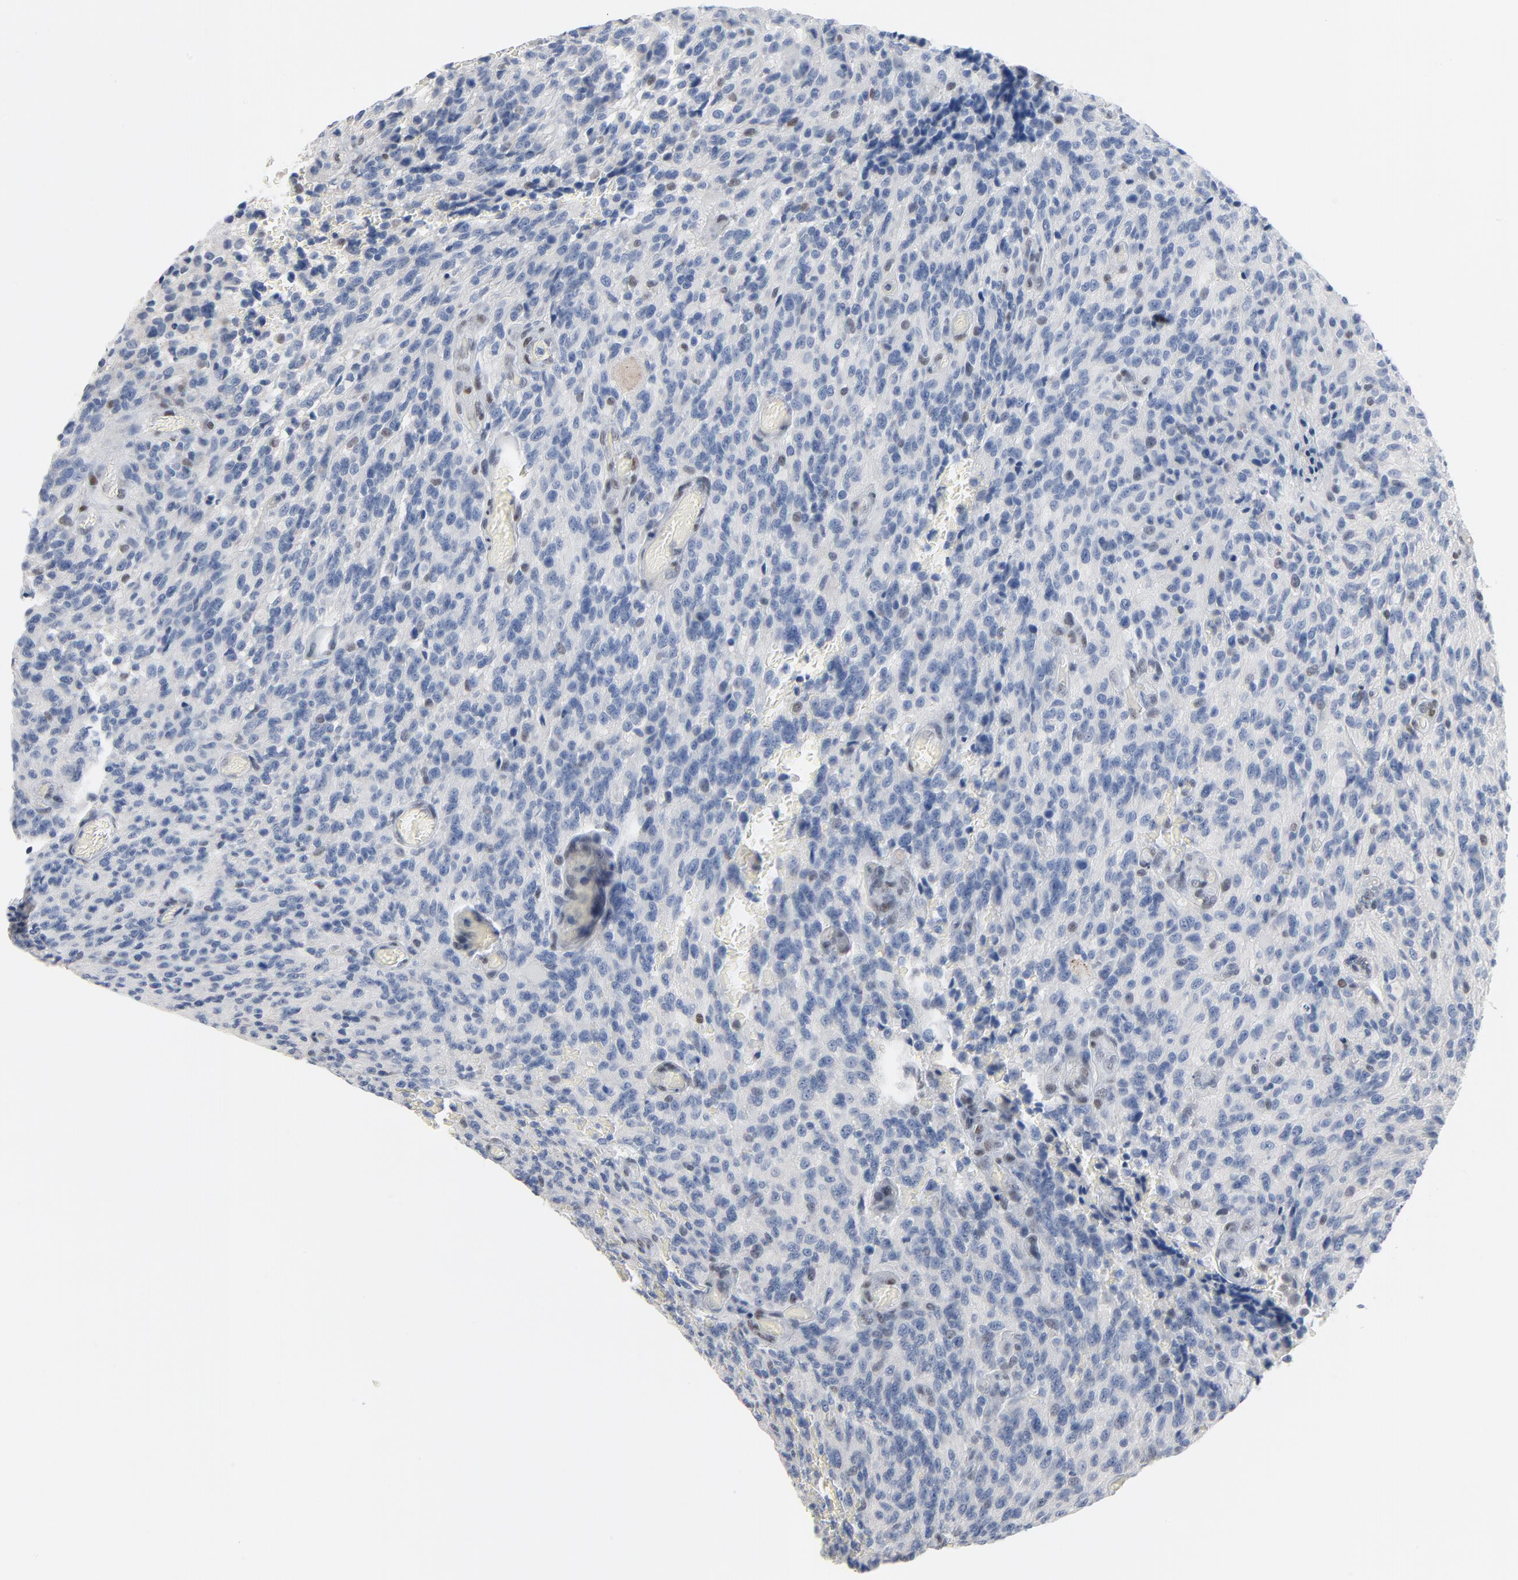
{"staining": {"intensity": "negative", "quantity": "none", "location": "none"}, "tissue": "glioma", "cell_type": "Tumor cells", "image_type": "cancer", "snomed": [{"axis": "morphology", "description": "Normal tissue, NOS"}, {"axis": "morphology", "description": "Glioma, malignant, High grade"}, {"axis": "topography", "description": "Cerebral cortex"}], "caption": "Immunohistochemistry of malignant glioma (high-grade) reveals no positivity in tumor cells.", "gene": "FOXP1", "patient": {"sex": "male", "age": 56}}